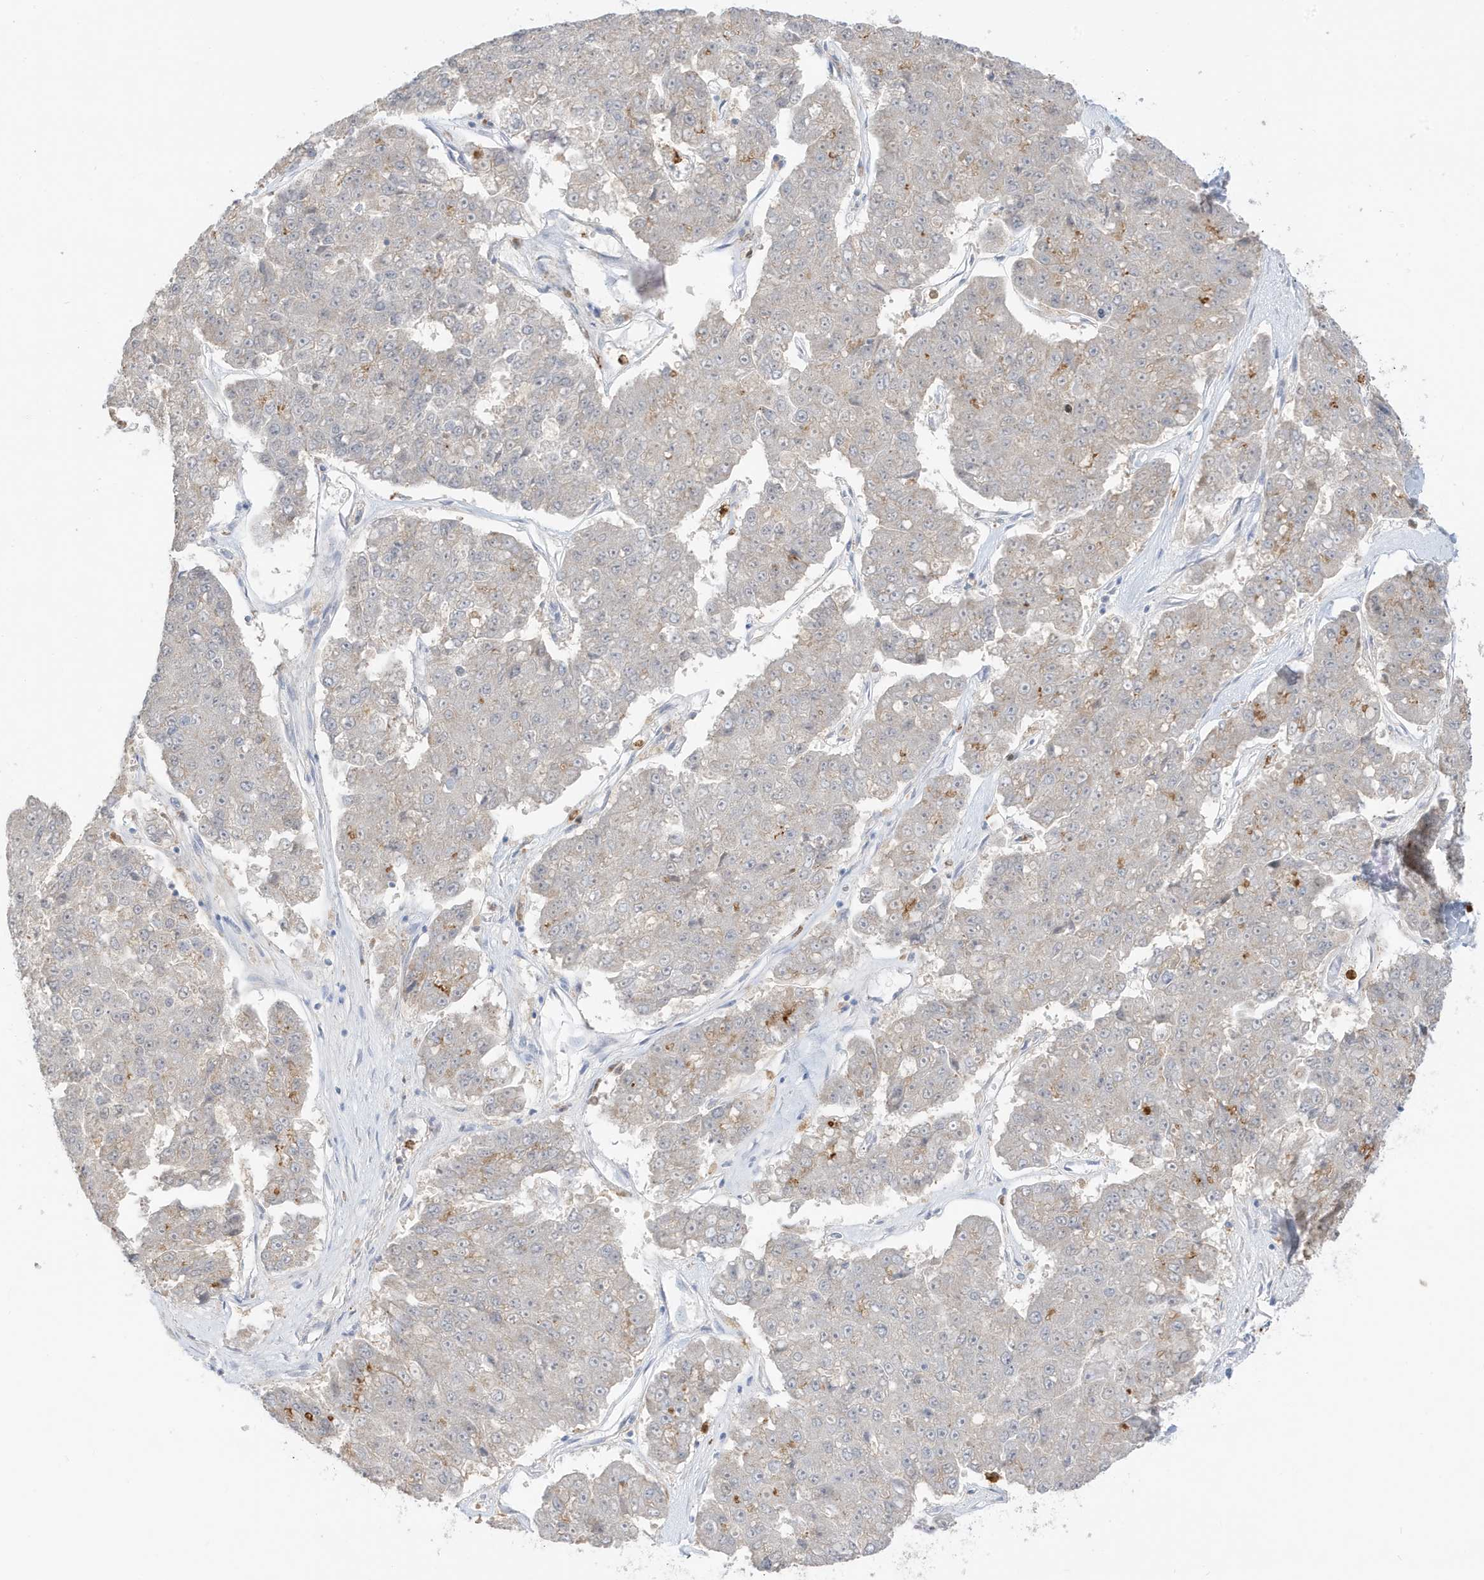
{"staining": {"intensity": "negative", "quantity": "none", "location": "none"}, "tissue": "pancreatic cancer", "cell_type": "Tumor cells", "image_type": "cancer", "snomed": [{"axis": "morphology", "description": "Adenocarcinoma, NOS"}, {"axis": "topography", "description": "Pancreas"}], "caption": "Pancreatic cancer stained for a protein using immunohistochemistry (IHC) displays no staining tumor cells.", "gene": "GCA", "patient": {"sex": "male", "age": 50}}